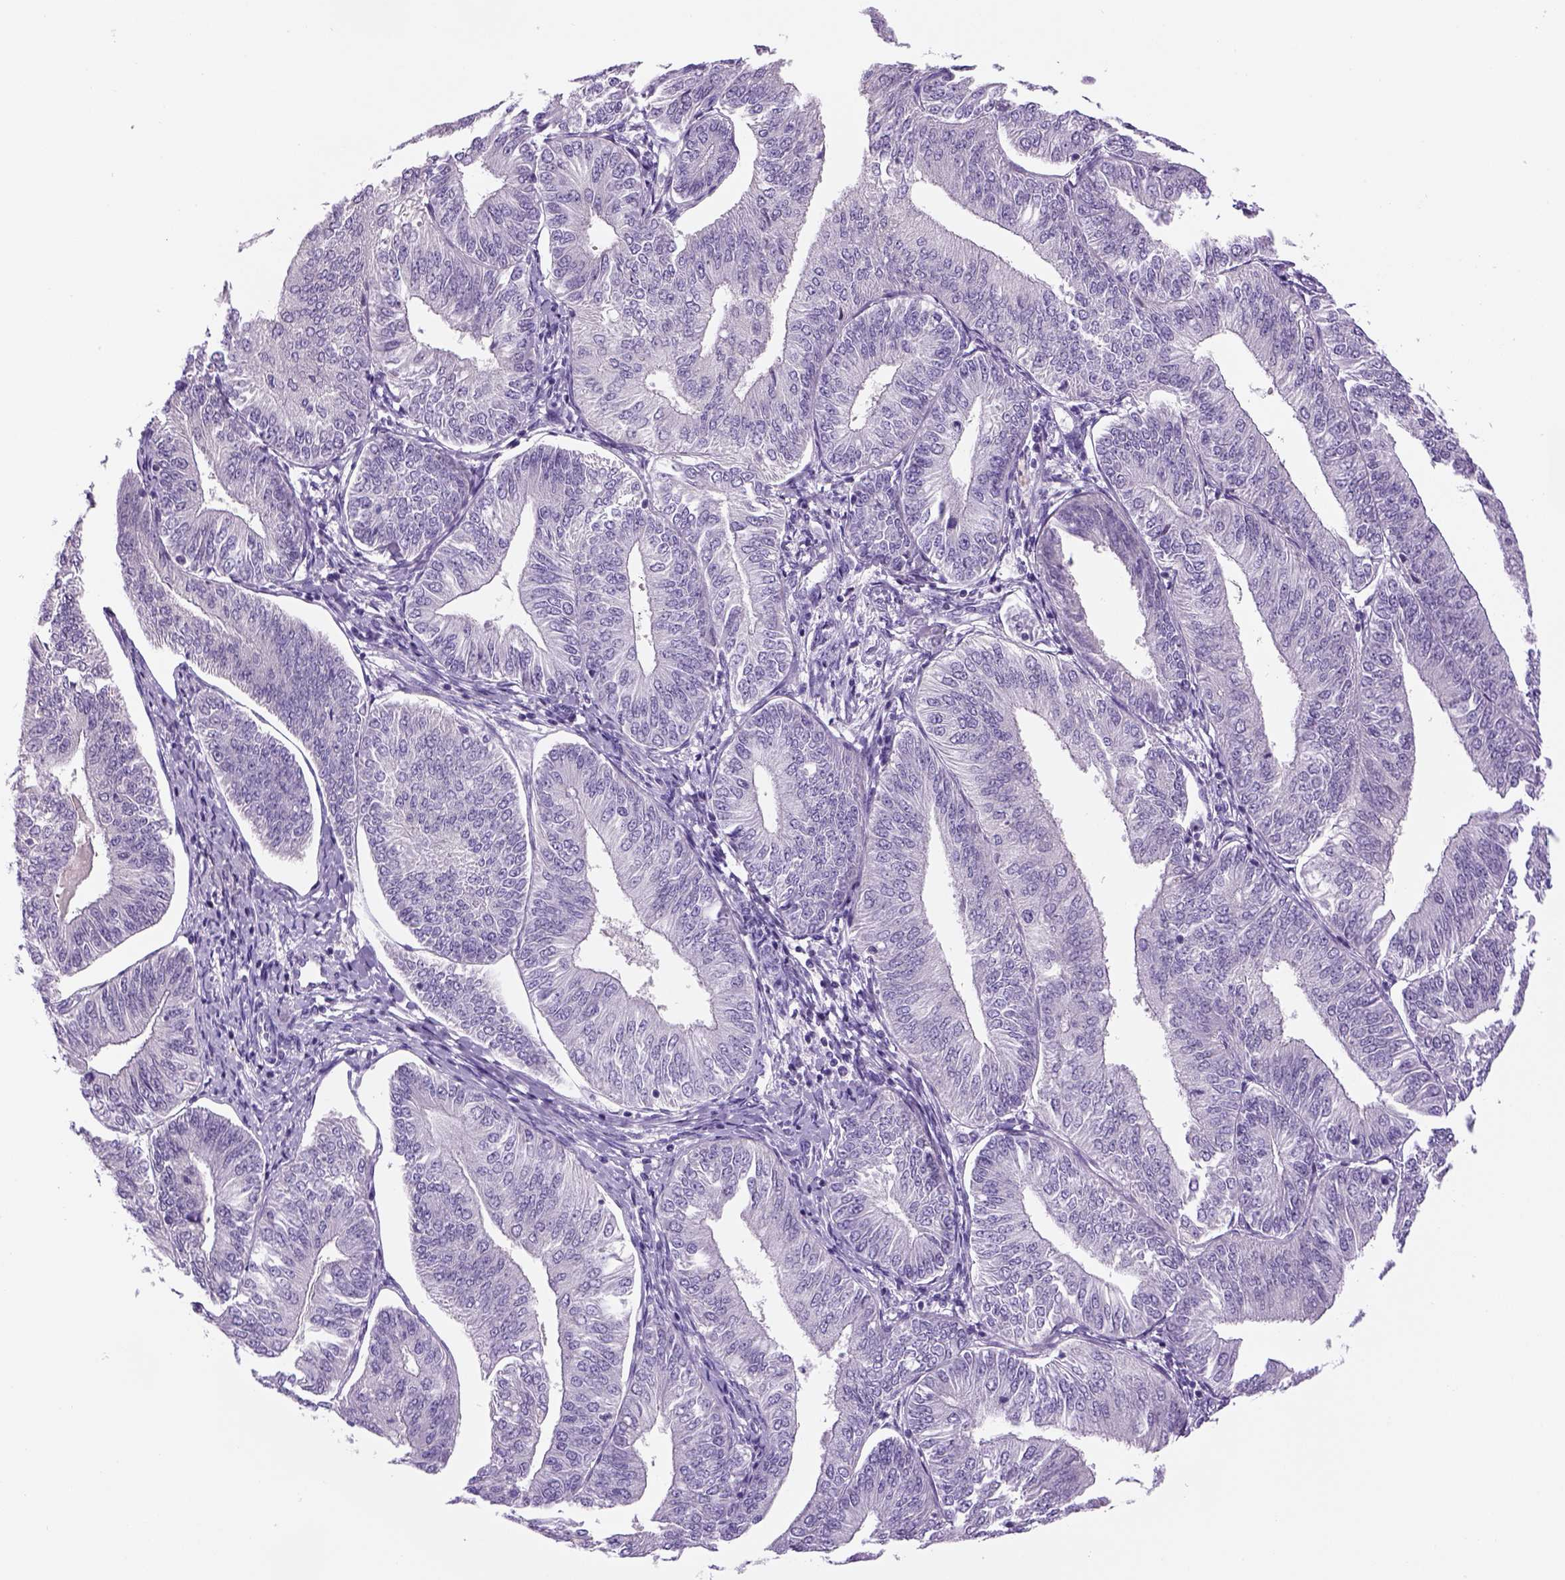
{"staining": {"intensity": "negative", "quantity": "none", "location": "none"}, "tissue": "endometrial cancer", "cell_type": "Tumor cells", "image_type": "cancer", "snomed": [{"axis": "morphology", "description": "Adenocarcinoma, NOS"}, {"axis": "topography", "description": "Endometrium"}], "caption": "An IHC image of adenocarcinoma (endometrial) is shown. There is no staining in tumor cells of adenocarcinoma (endometrial).", "gene": "DBH", "patient": {"sex": "female", "age": 58}}